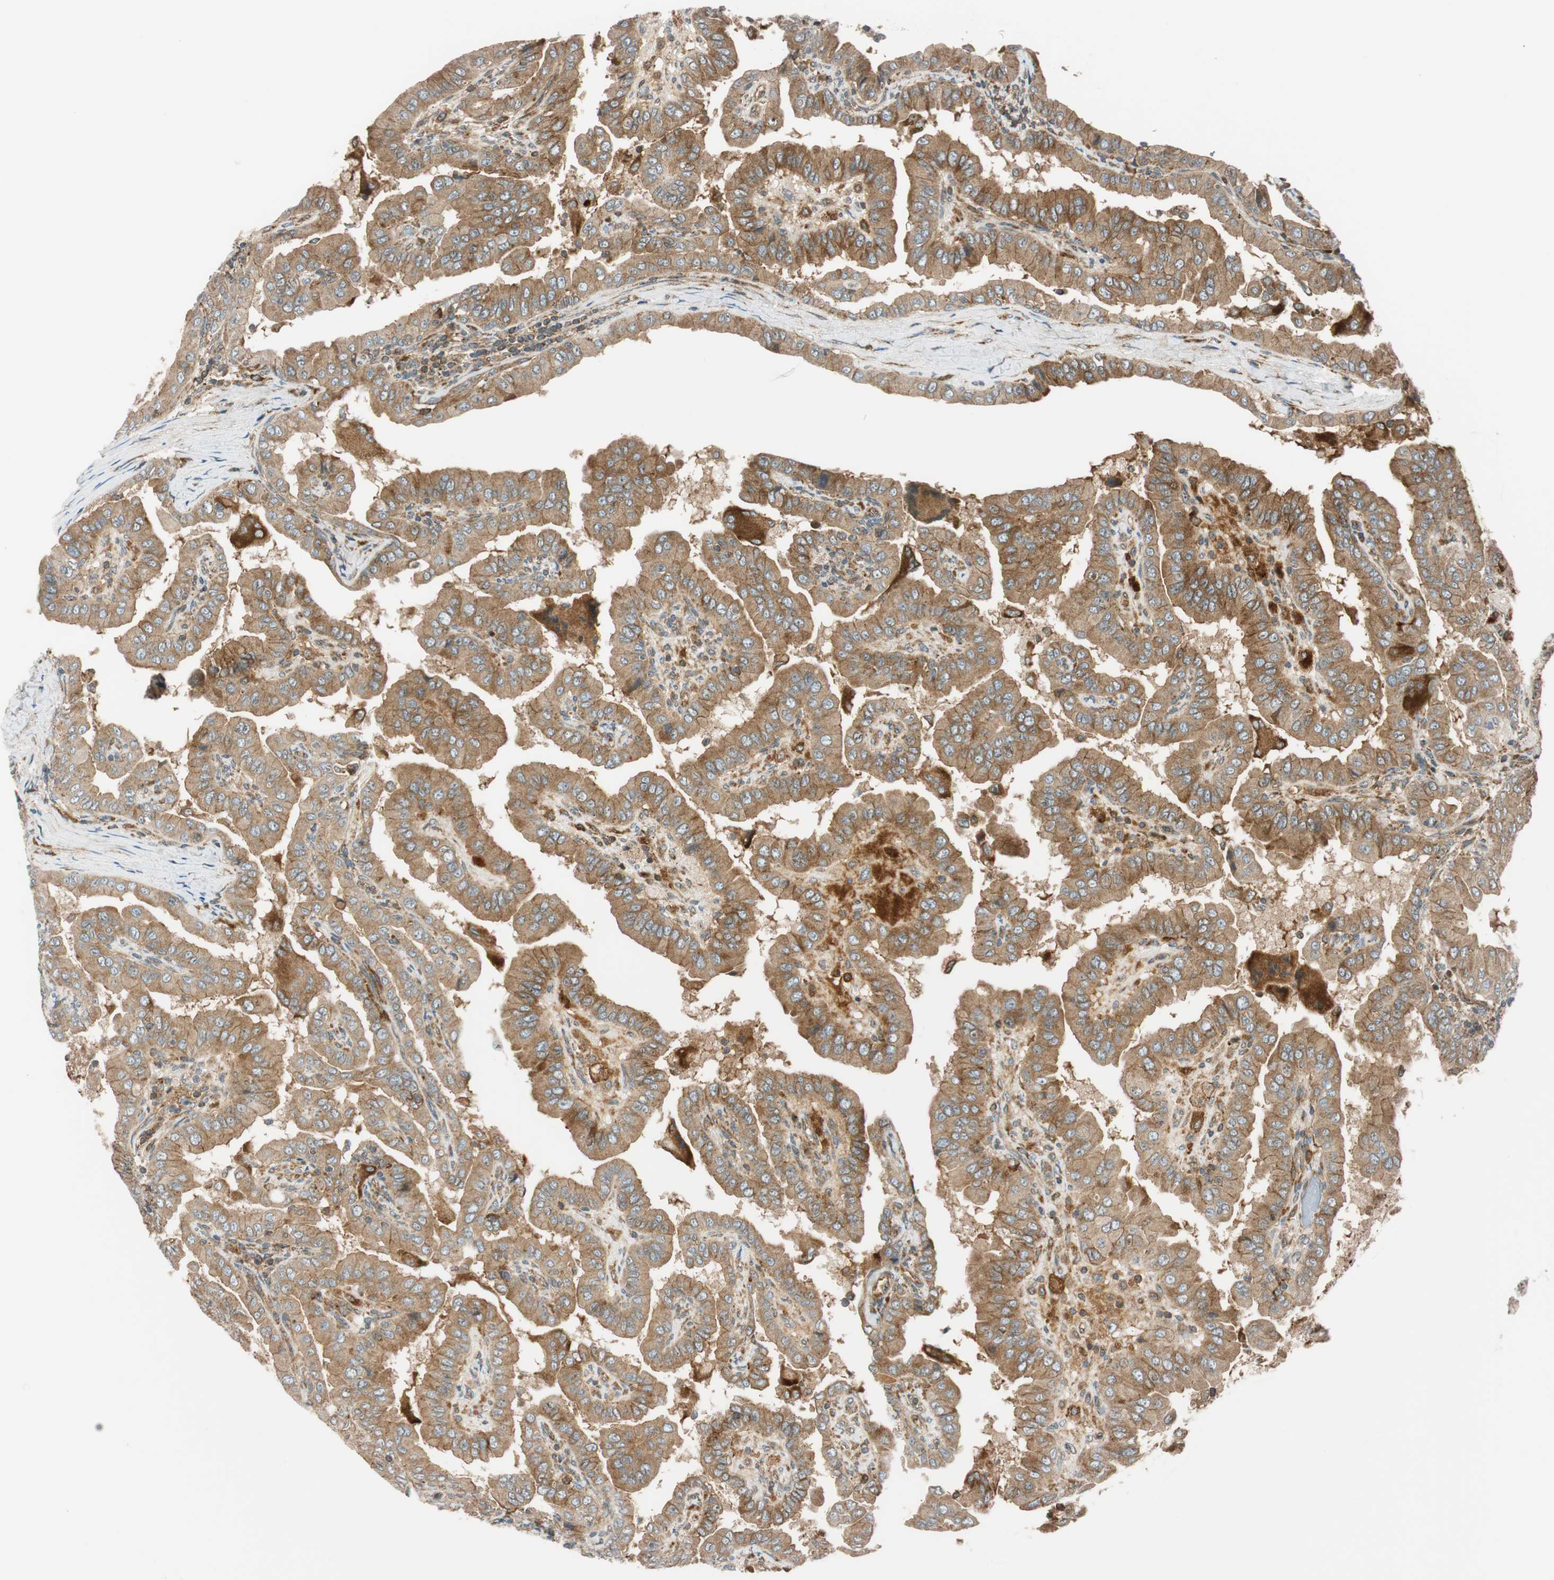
{"staining": {"intensity": "moderate", "quantity": ">75%", "location": "cytoplasmic/membranous"}, "tissue": "thyroid cancer", "cell_type": "Tumor cells", "image_type": "cancer", "snomed": [{"axis": "morphology", "description": "Papillary adenocarcinoma, NOS"}, {"axis": "topography", "description": "Thyroid gland"}], "caption": "Protein staining of thyroid cancer (papillary adenocarcinoma) tissue reveals moderate cytoplasmic/membranous positivity in approximately >75% of tumor cells.", "gene": "ABI1", "patient": {"sex": "male", "age": 33}}